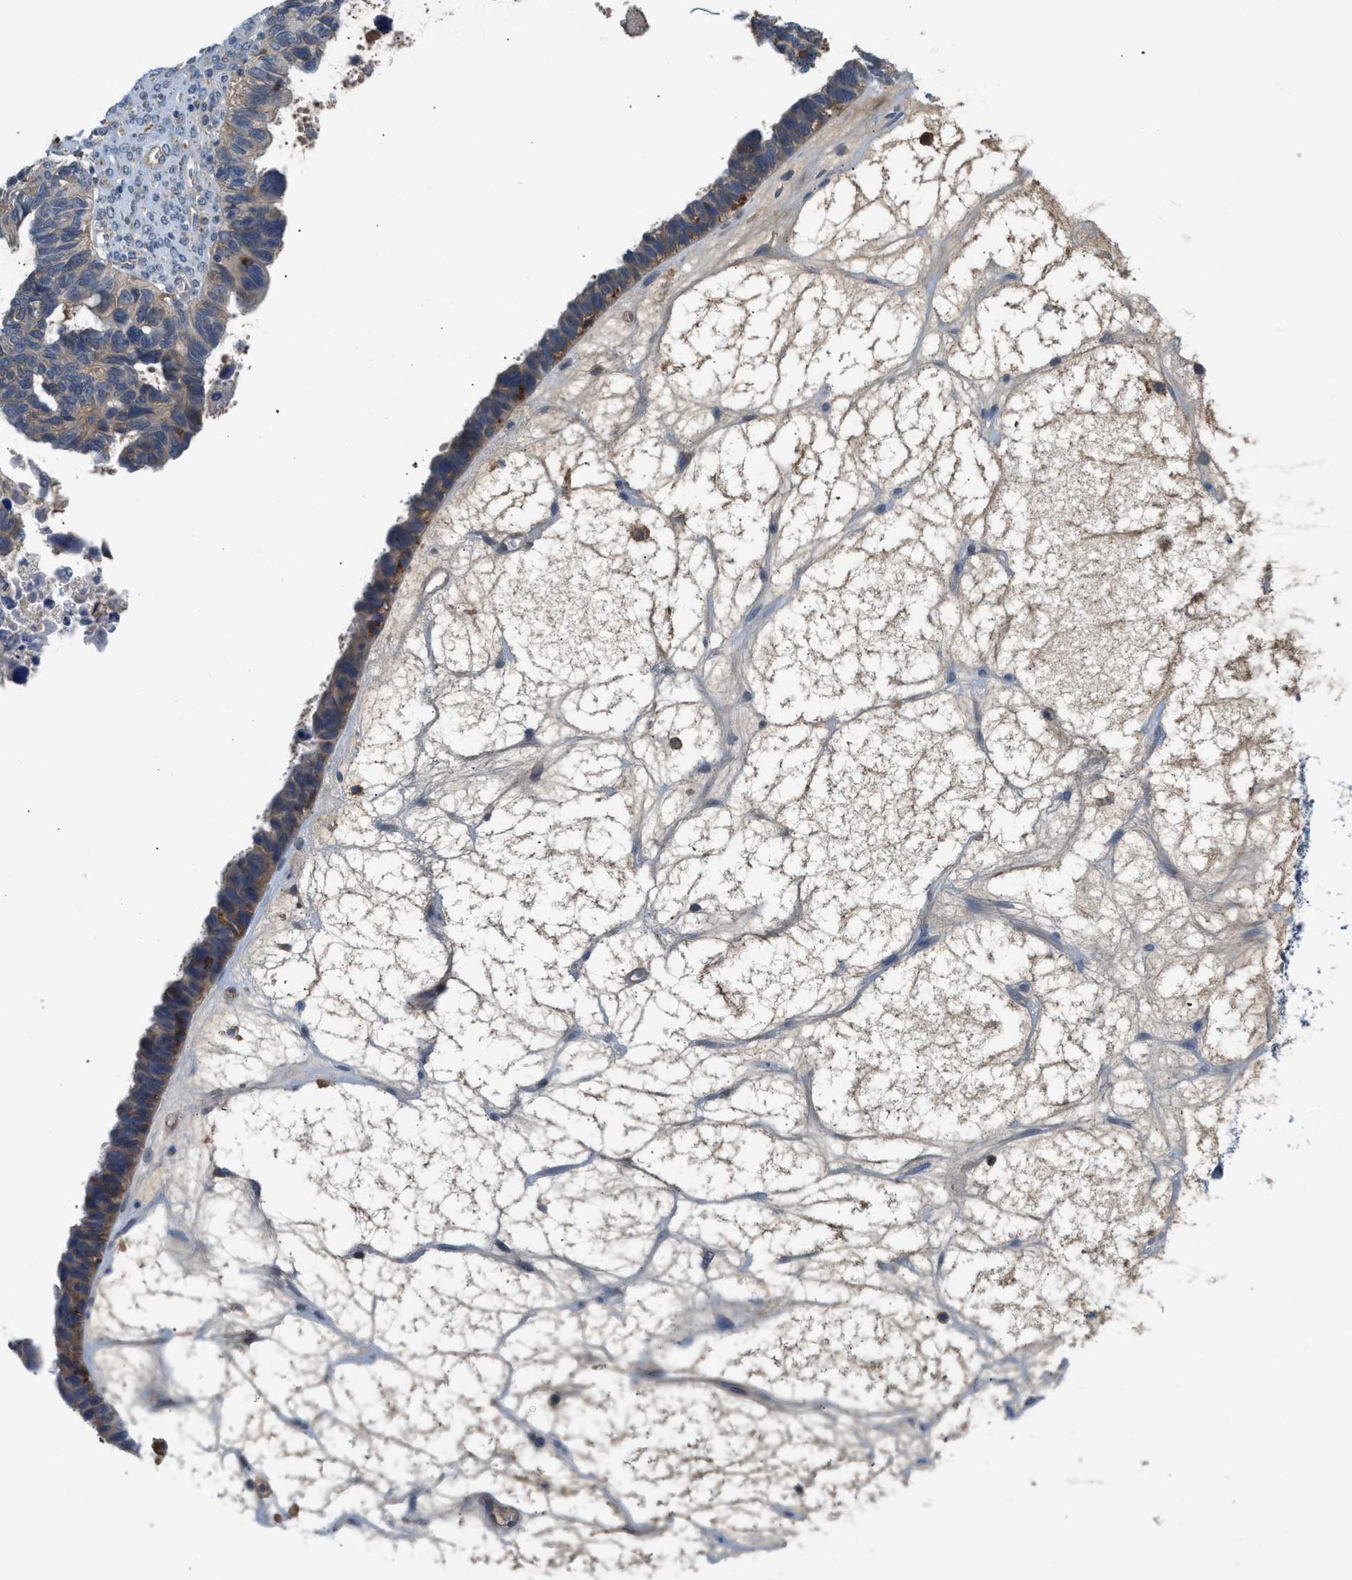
{"staining": {"intensity": "weak", "quantity": ">75%", "location": "cytoplasmic/membranous"}, "tissue": "ovarian cancer", "cell_type": "Tumor cells", "image_type": "cancer", "snomed": [{"axis": "morphology", "description": "Cystadenocarcinoma, serous, NOS"}, {"axis": "topography", "description": "Ovary"}], "caption": "Brown immunohistochemical staining in ovarian cancer displays weak cytoplasmic/membranous positivity in approximately >75% of tumor cells.", "gene": "RHBDF2", "patient": {"sex": "female", "age": 79}}